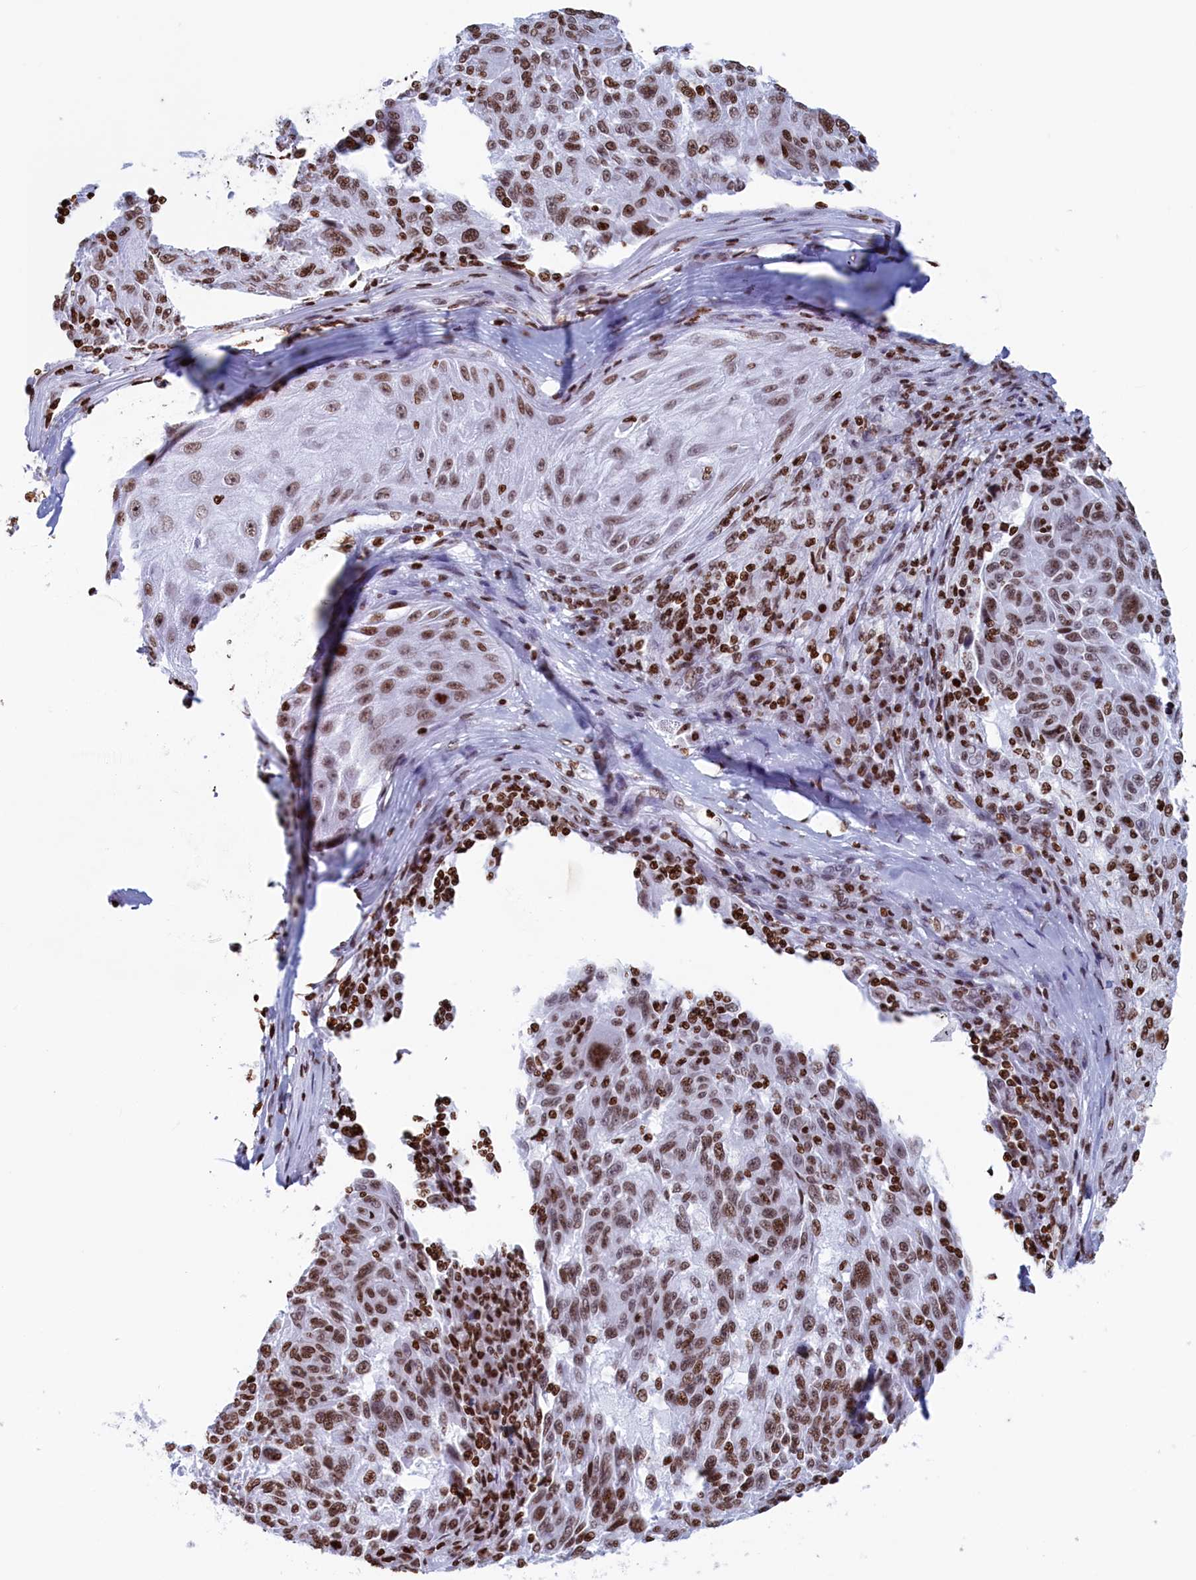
{"staining": {"intensity": "moderate", "quantity": ">75%", "location": "nuclear"}, "tissue": "melanoma", "cell_type": "Tumor cells", "image_type": "cancer", "snomed": [{"axis": "morphology", "description": "Malignant melanoma, NOS"}, {"axis": "topography", "description": "Skin"}], "caption": "Immunohistochemistry (IHC) (DAB (3,3'-diaminobenzidine)) staining of human melanoma exhibits moderate nuclear protein positivity in about >75% of tumor cells.", "gene": "APOBEC3A", "patient": {"sex": "male", "age": 53}}